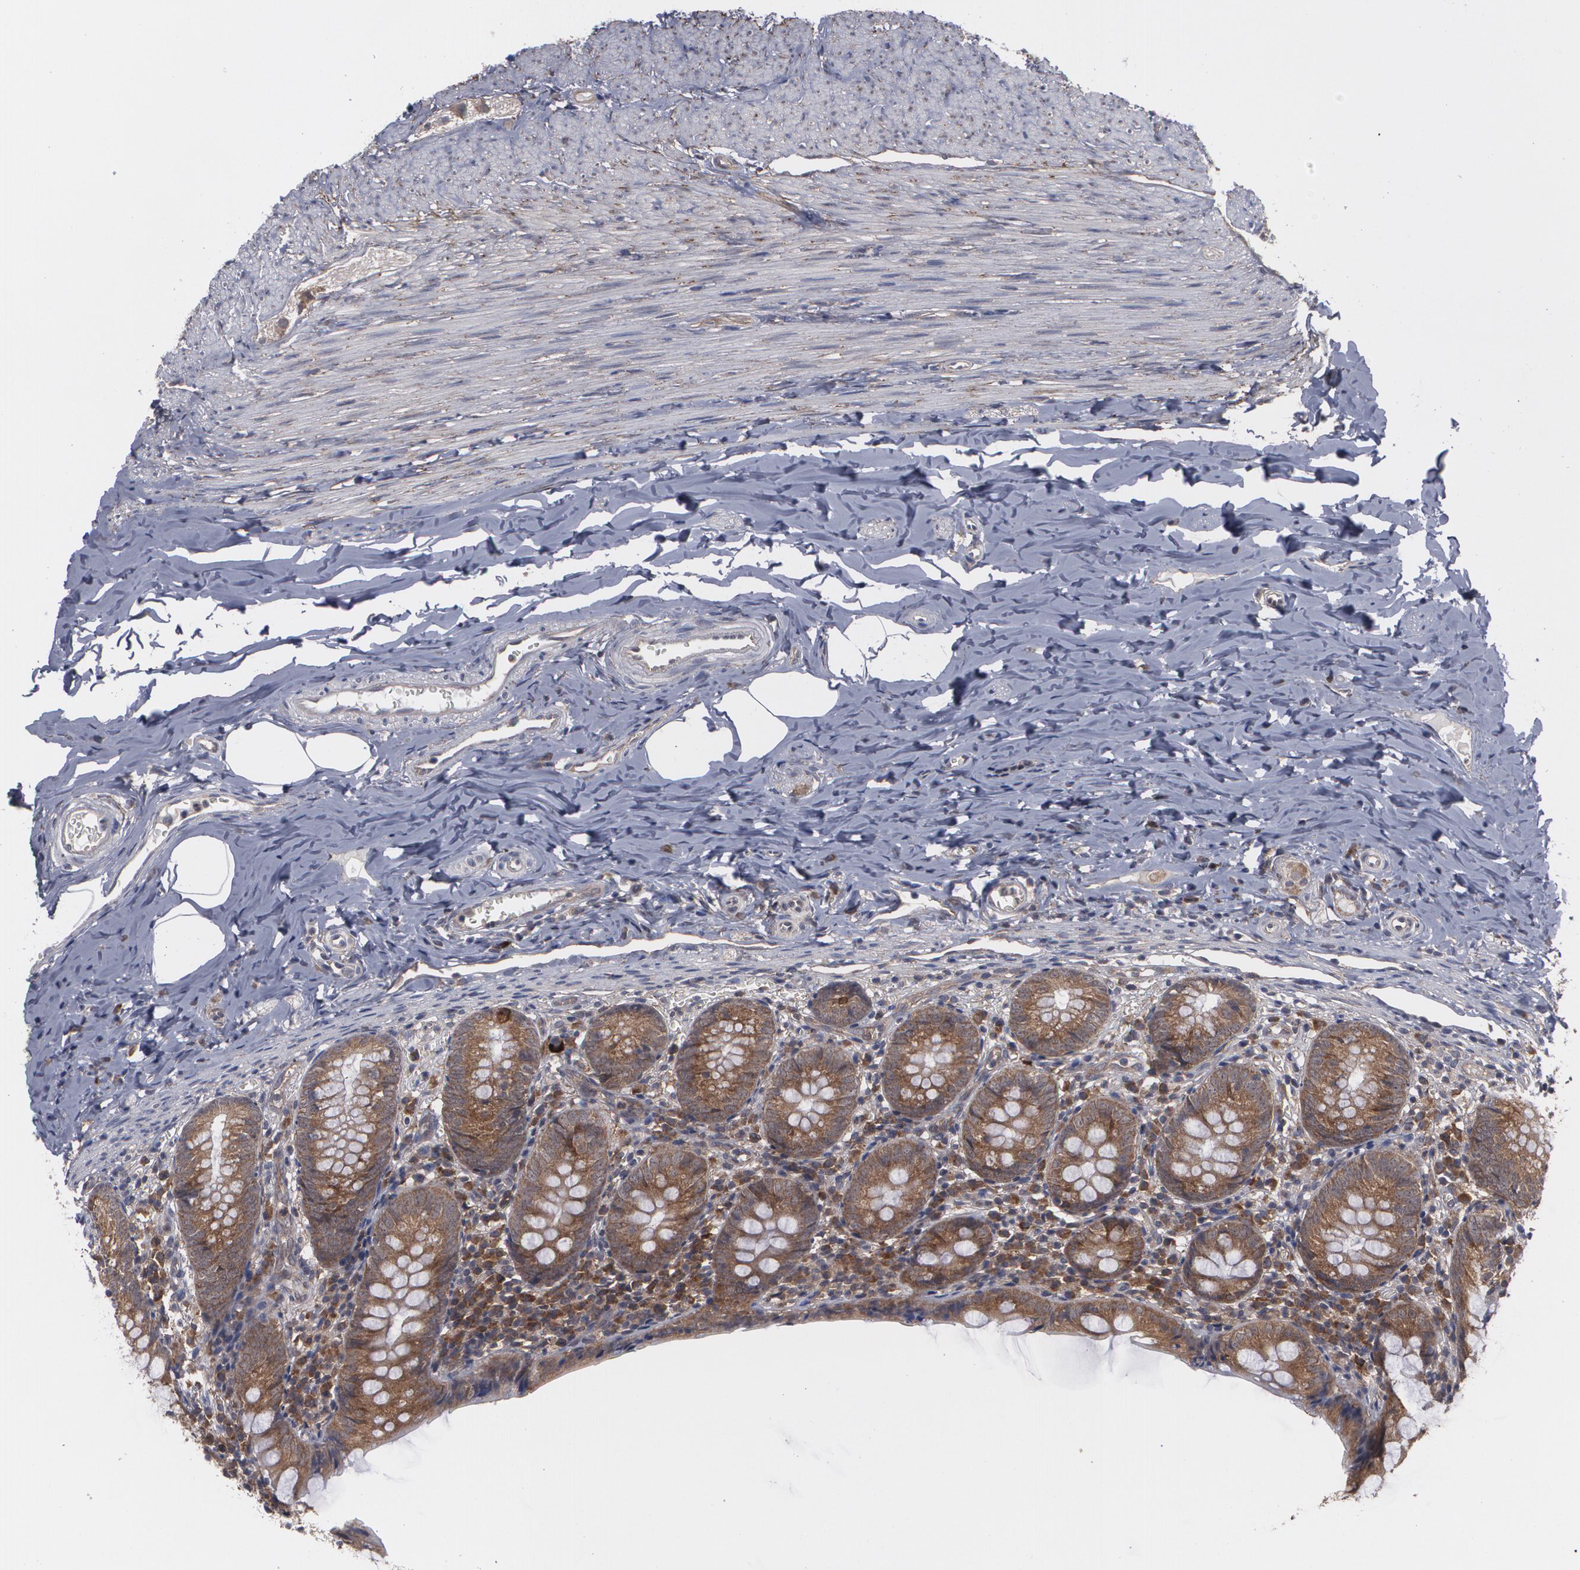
{"staining": {"intensity": "moderate", "quantity": ">75%", "location": "cytoplasmic/membranous"}, "tissue": "appendix", "cell_type": "Glandular cells", "image_type": "normal", "snomed": [{"axis": "morphology", "description": "Normal tissue, NOS"}, {"axis": "topography", "description": "Appendix"}], "caption": "Immunohistochemistry (IHC) image of normal appendix: appendix stained using immunohistochemistry reveals medium levels of moderate protein expression localized specifically in the cytoplasmic/membranous of glandular cells, appearing as a cytoplasmic/membranous brown color.", "gene": "BMP6", "patient": {"sex": "female", "age": 10}}